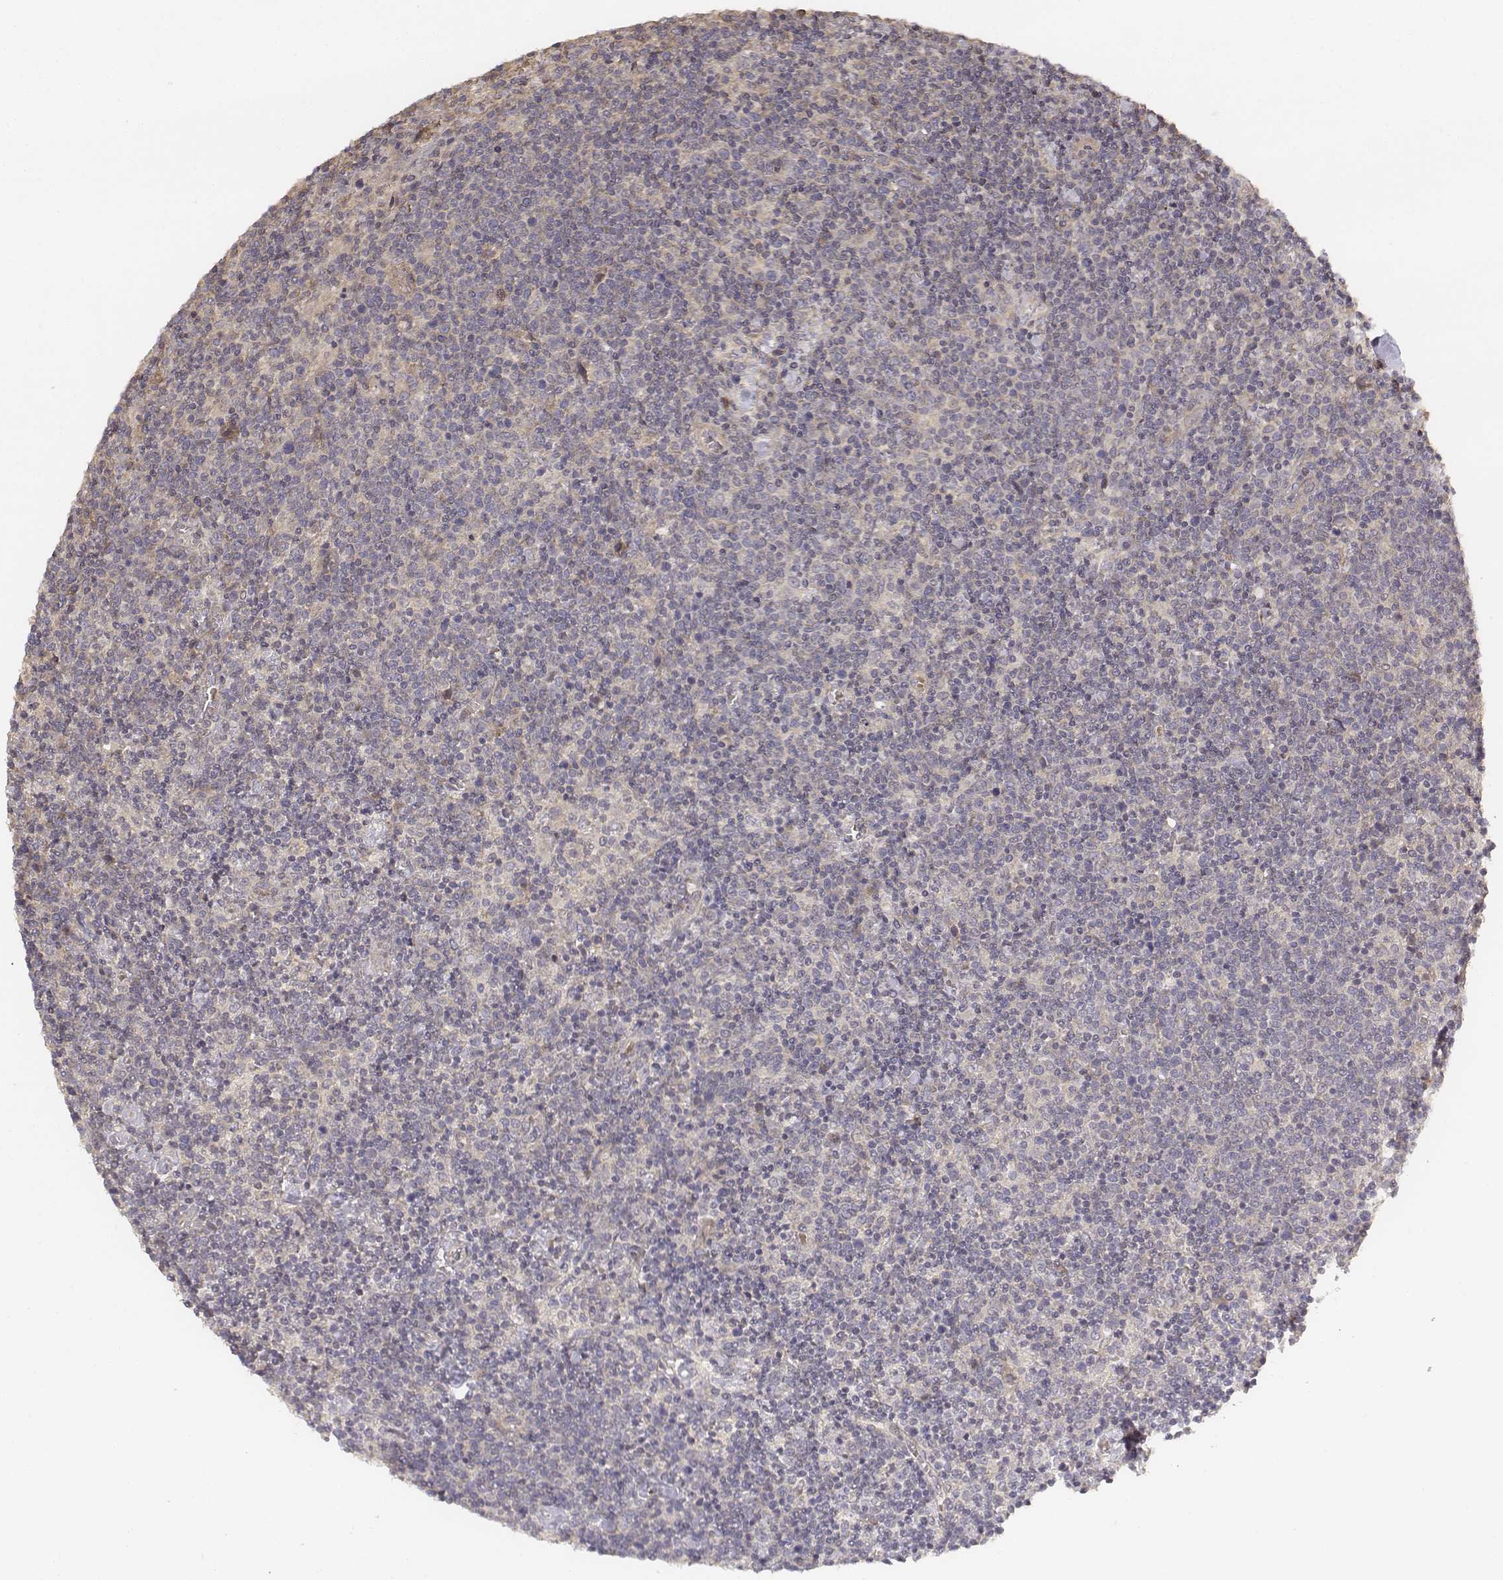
{"staining": {"intensity": "weak", "quantity": "<25%", "location": "cytoplasmic/membranous"}, "tissue": "lymphoma", "cell_type": "Tumor cells", "image_type": "cancer", "snomed": [{"axis": "morphology", "description": "Malignant lymphoma, non-Hodgkin's type, High grade"}, {"axis": "topography", "description": "Lymph node"}], "caption": "IHC image of neoplastic tissue: human high-grade malignant lymphoma, non-Hodgkin's type stained with DAB (3,3'-diaminobenzidine) reveals no significant protein expression in tumor cells.", "gene": "FBXO21", "patient": {"sex": "male", "age": 61}}